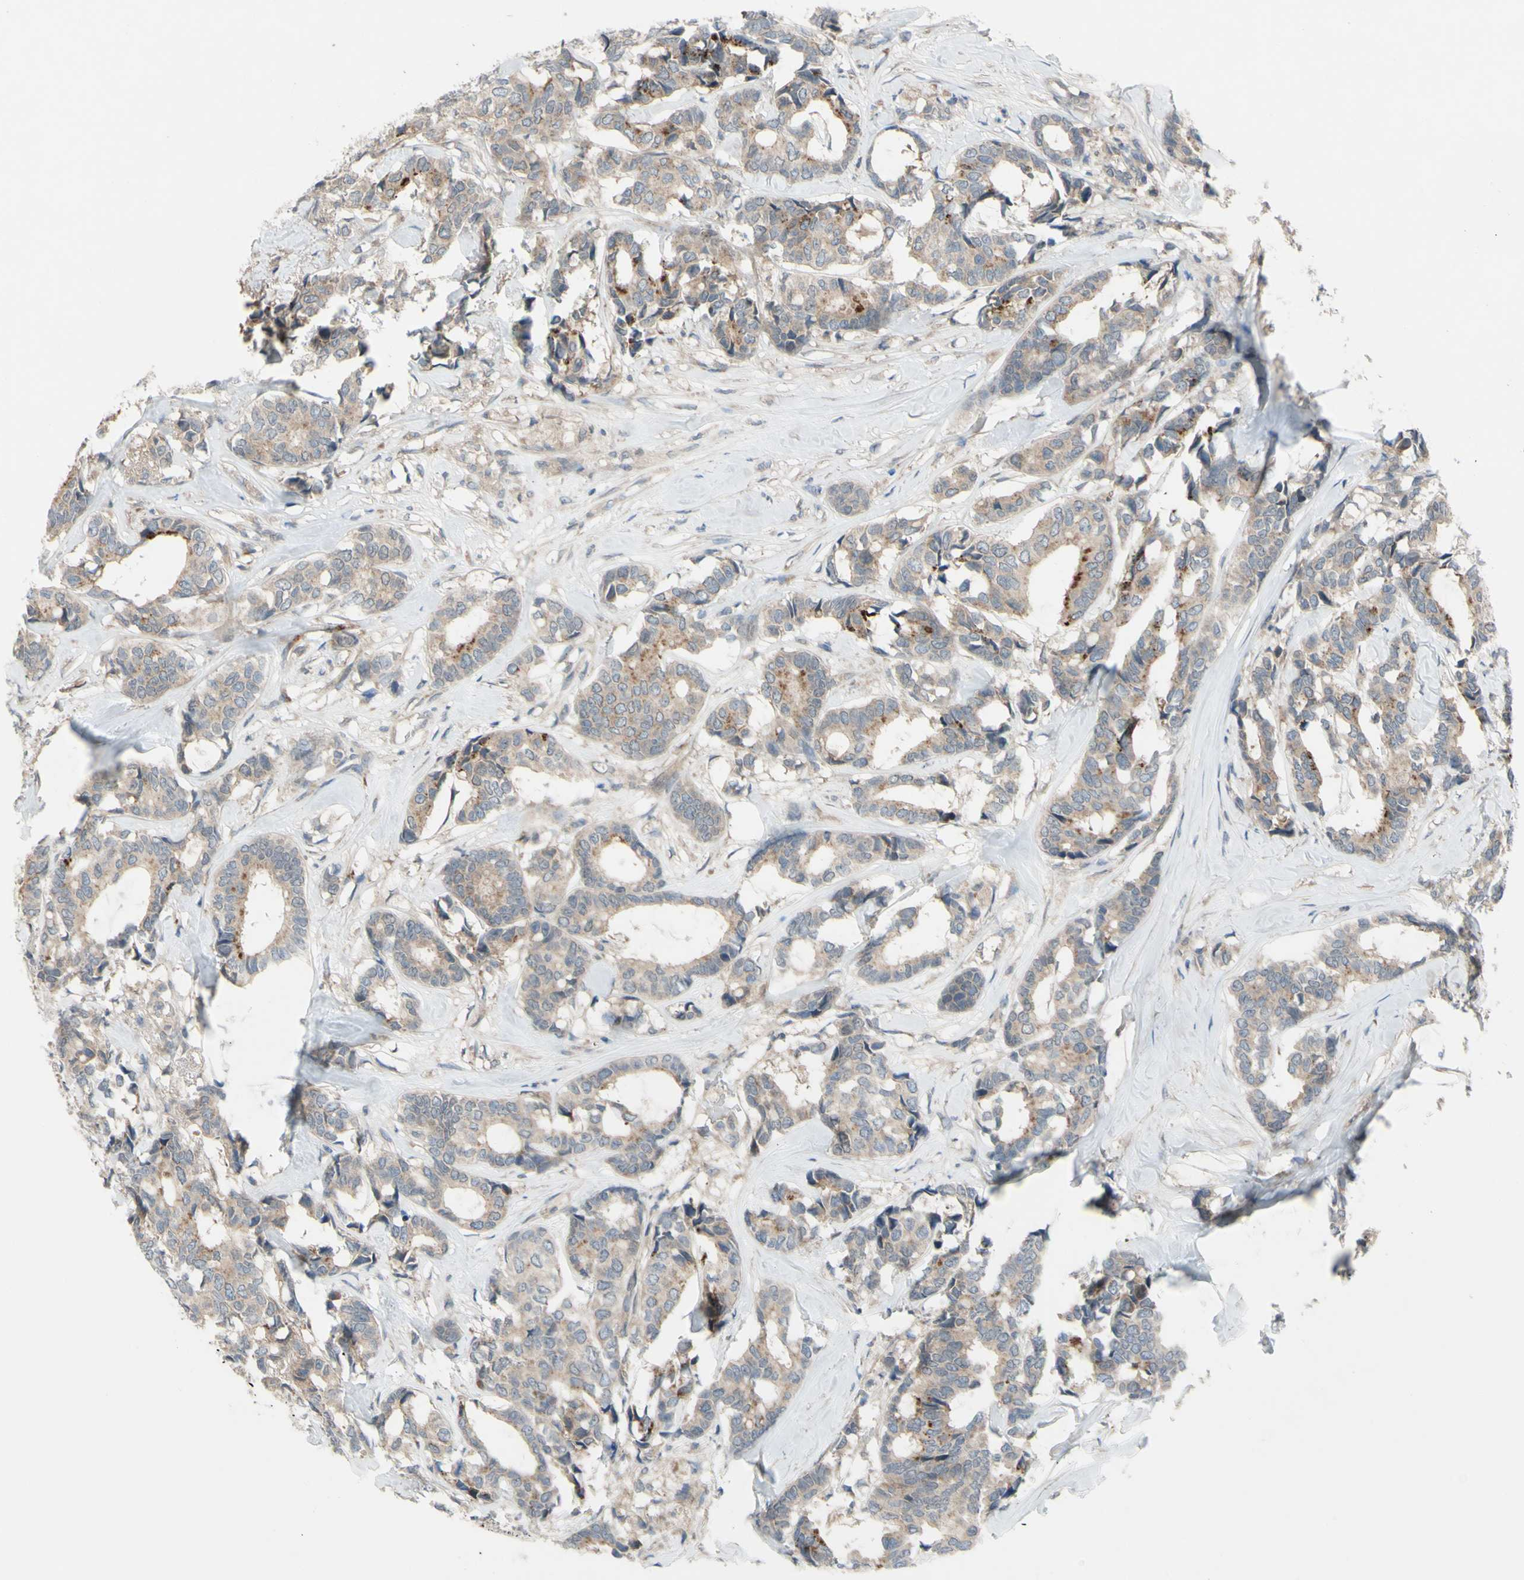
{"staining": {"intensity": "weak", "quantity": ">75%", "location": "cytoplasmic/membranous"}, "tissue": "breast cancer", "cell_type": "Tumor cells", "image_type": "cancer", "snomed": [{"axis": "morphology", "description": "Duct carcinoma"}, {"axis": "topography", "description": "Breast"}], "caption": "A low amount of weak cytoplasmic/membranous expression is seen in about >75% of tumor cells in breast cancer (invasive ductal carcinoma) tissue. (Stains: DAB (3,3'-diaminobenzidine) in brown, nuclei in blue, Microscopy: brightfield microscopy at high magnification).", "gene": "AFP", "patient": {"sex": "female", "age": 87}}